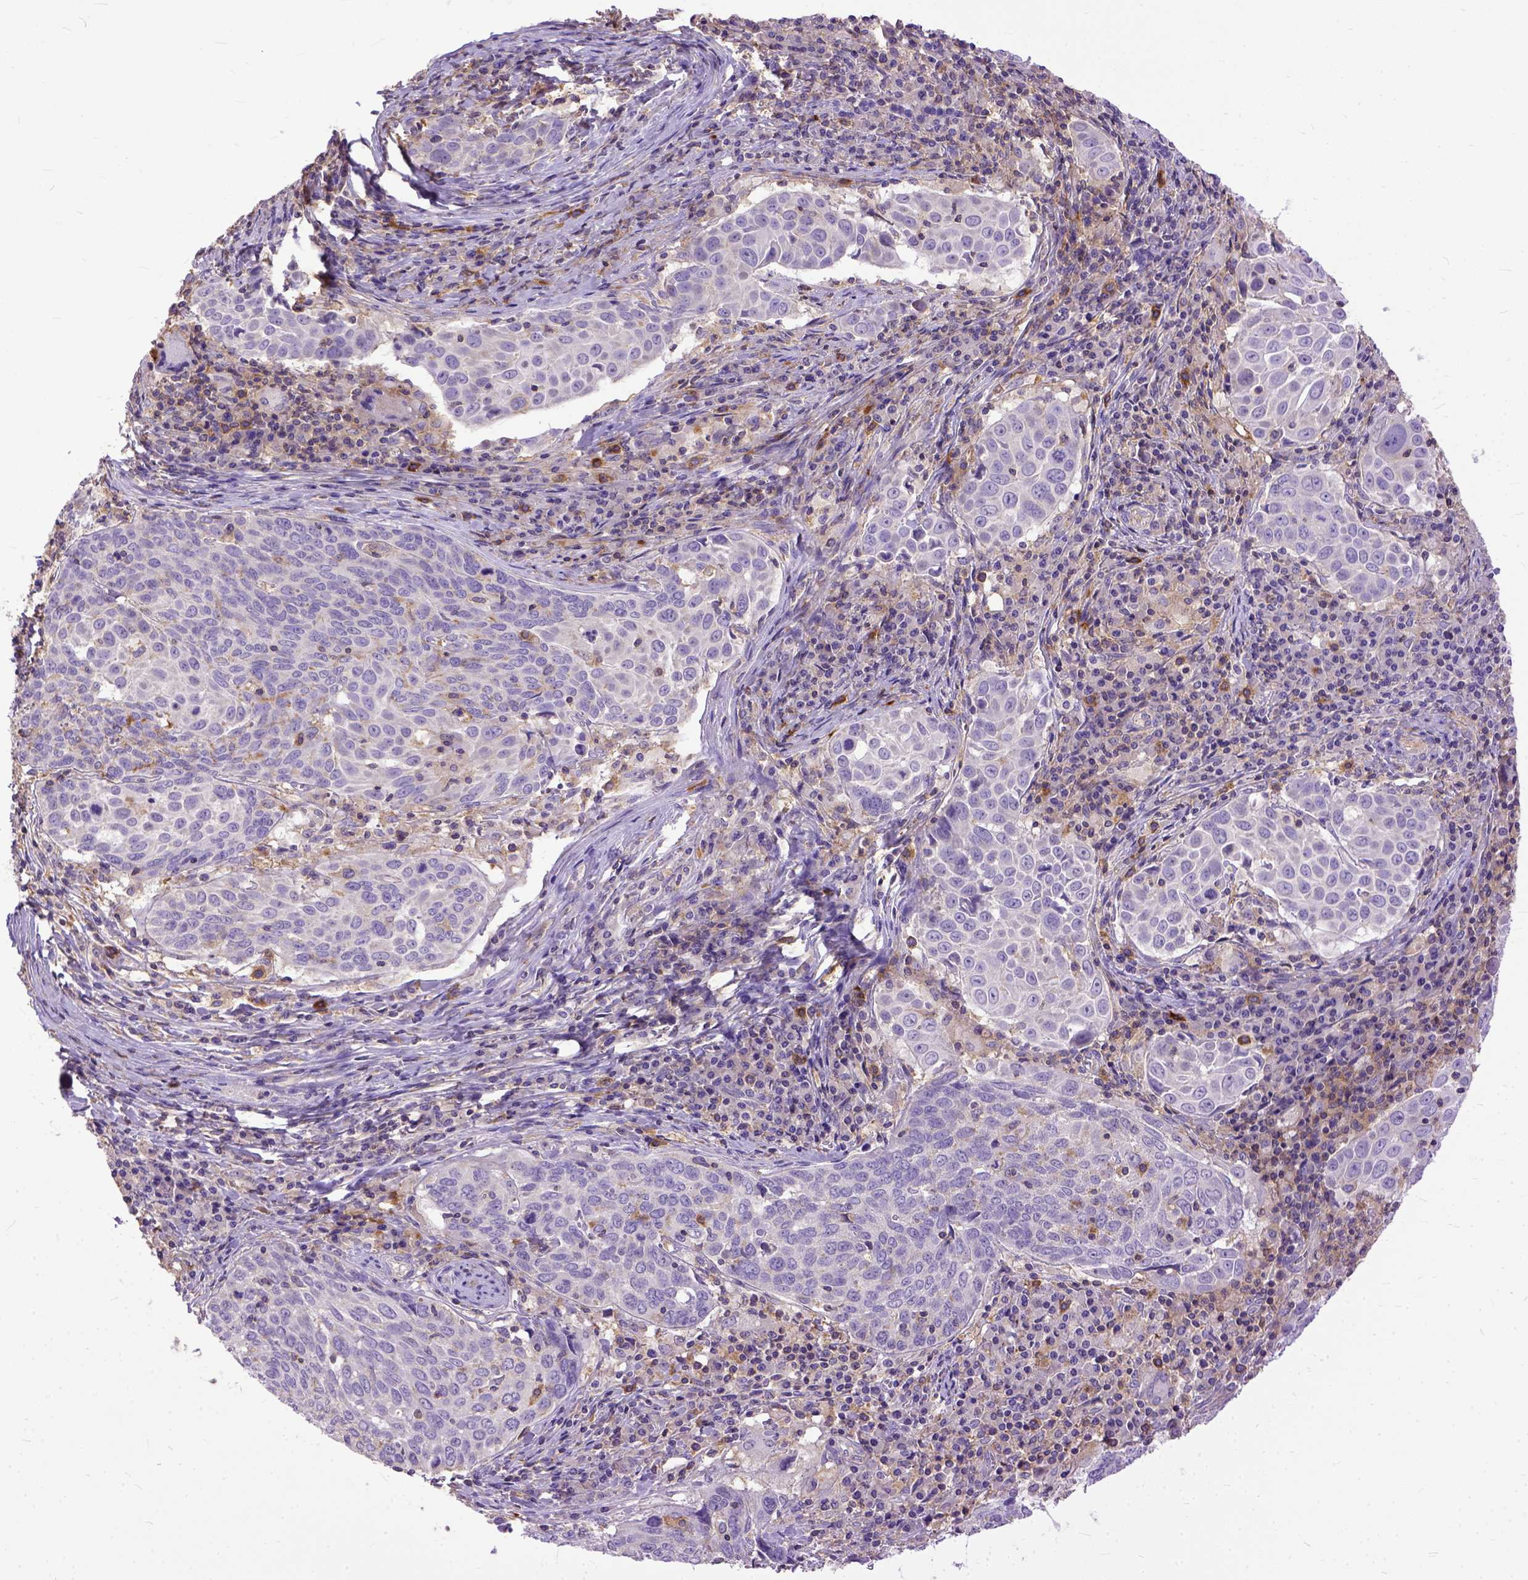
{"staining": {"intensity": "weak", "quantity": "<25%", "location": "cytoplasmic/membranous"}, "tissue": "lung cancer", "cell_type": "Tumor cells", "image_type": "cancer", "snomed": [{"axis": "morphology", "description": "Squamous cell carcinoma, NOS"}, {"axis": "topography", "description": "Lung"}], "caption": "The photomicrograph shows no significant staining in tumor cells of squamous cell carcinoma (lung). Brightfield microscopy of immunohistochemistry (IHC) stained with DAB (3,3'-diaminobenzidine) (brown) and hematoxylin (blue), captured at high magnification.", "gene": "NAMPT", "patient": {"sex": "male", "age": 57}}